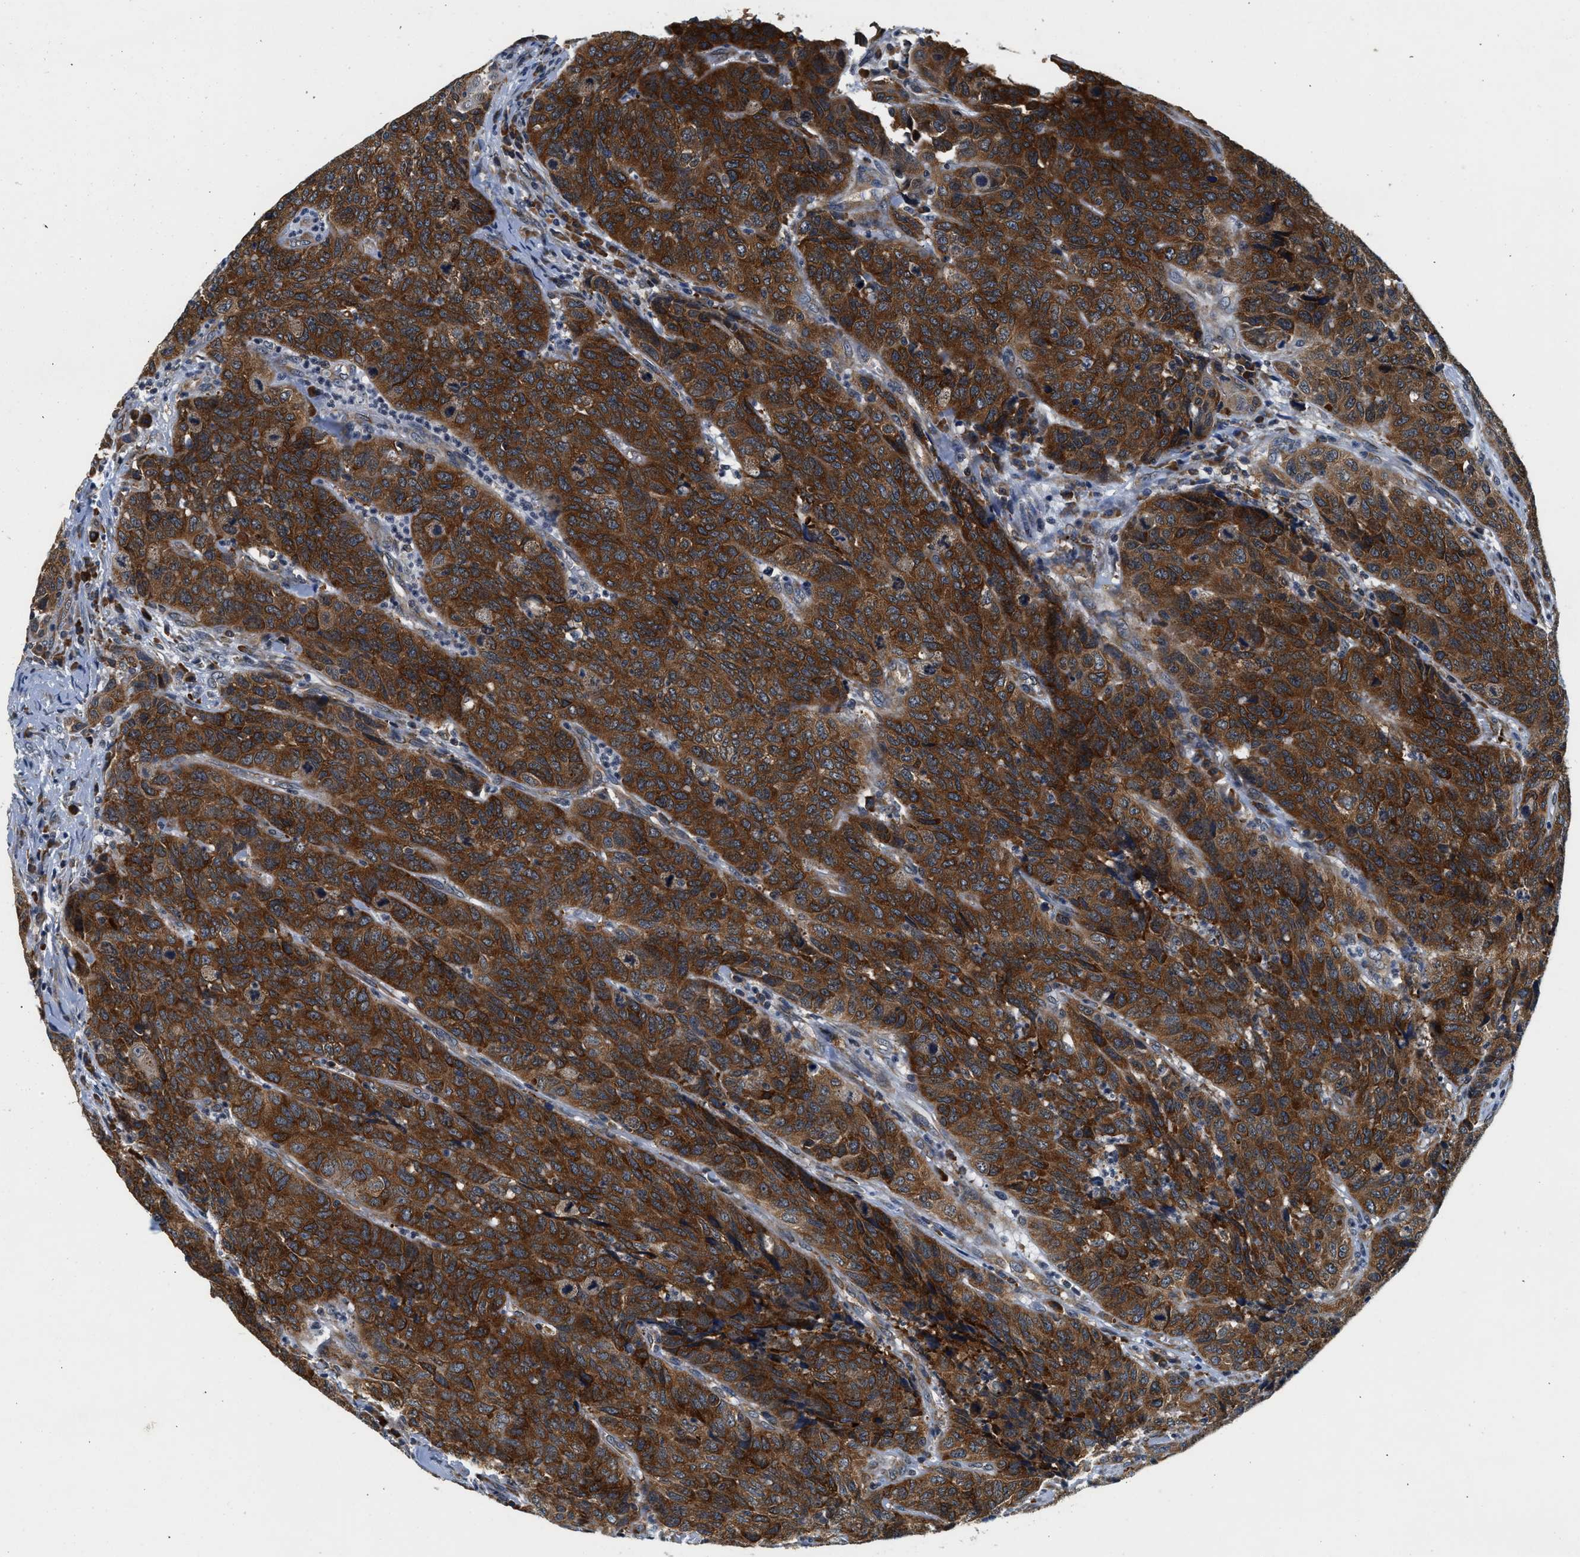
{"staining": {"intensity": "strong", "quantity": ">75%", "location": "cytoplasmic/membranous"}, "tissue": "head and neck cancer", "cell_type": "Tumor cells", "image_type": "cancer", "snomed": [{"axis": "morphology", "description": "Squamous cell carcinoma, NOS"}, {"axis": "topography", "description": "Head-Neck"}], "caption": "Strong cytoplasmic/membranous positivity is appreciated in approximately >75% of tumor cells in squamous cell carcinoma (head and neck). (brown staining indicates protein expression, while blue staining denotes nuclei).", "gene": "PA2G4", "patient": {"sex": "male", "age": 66}}